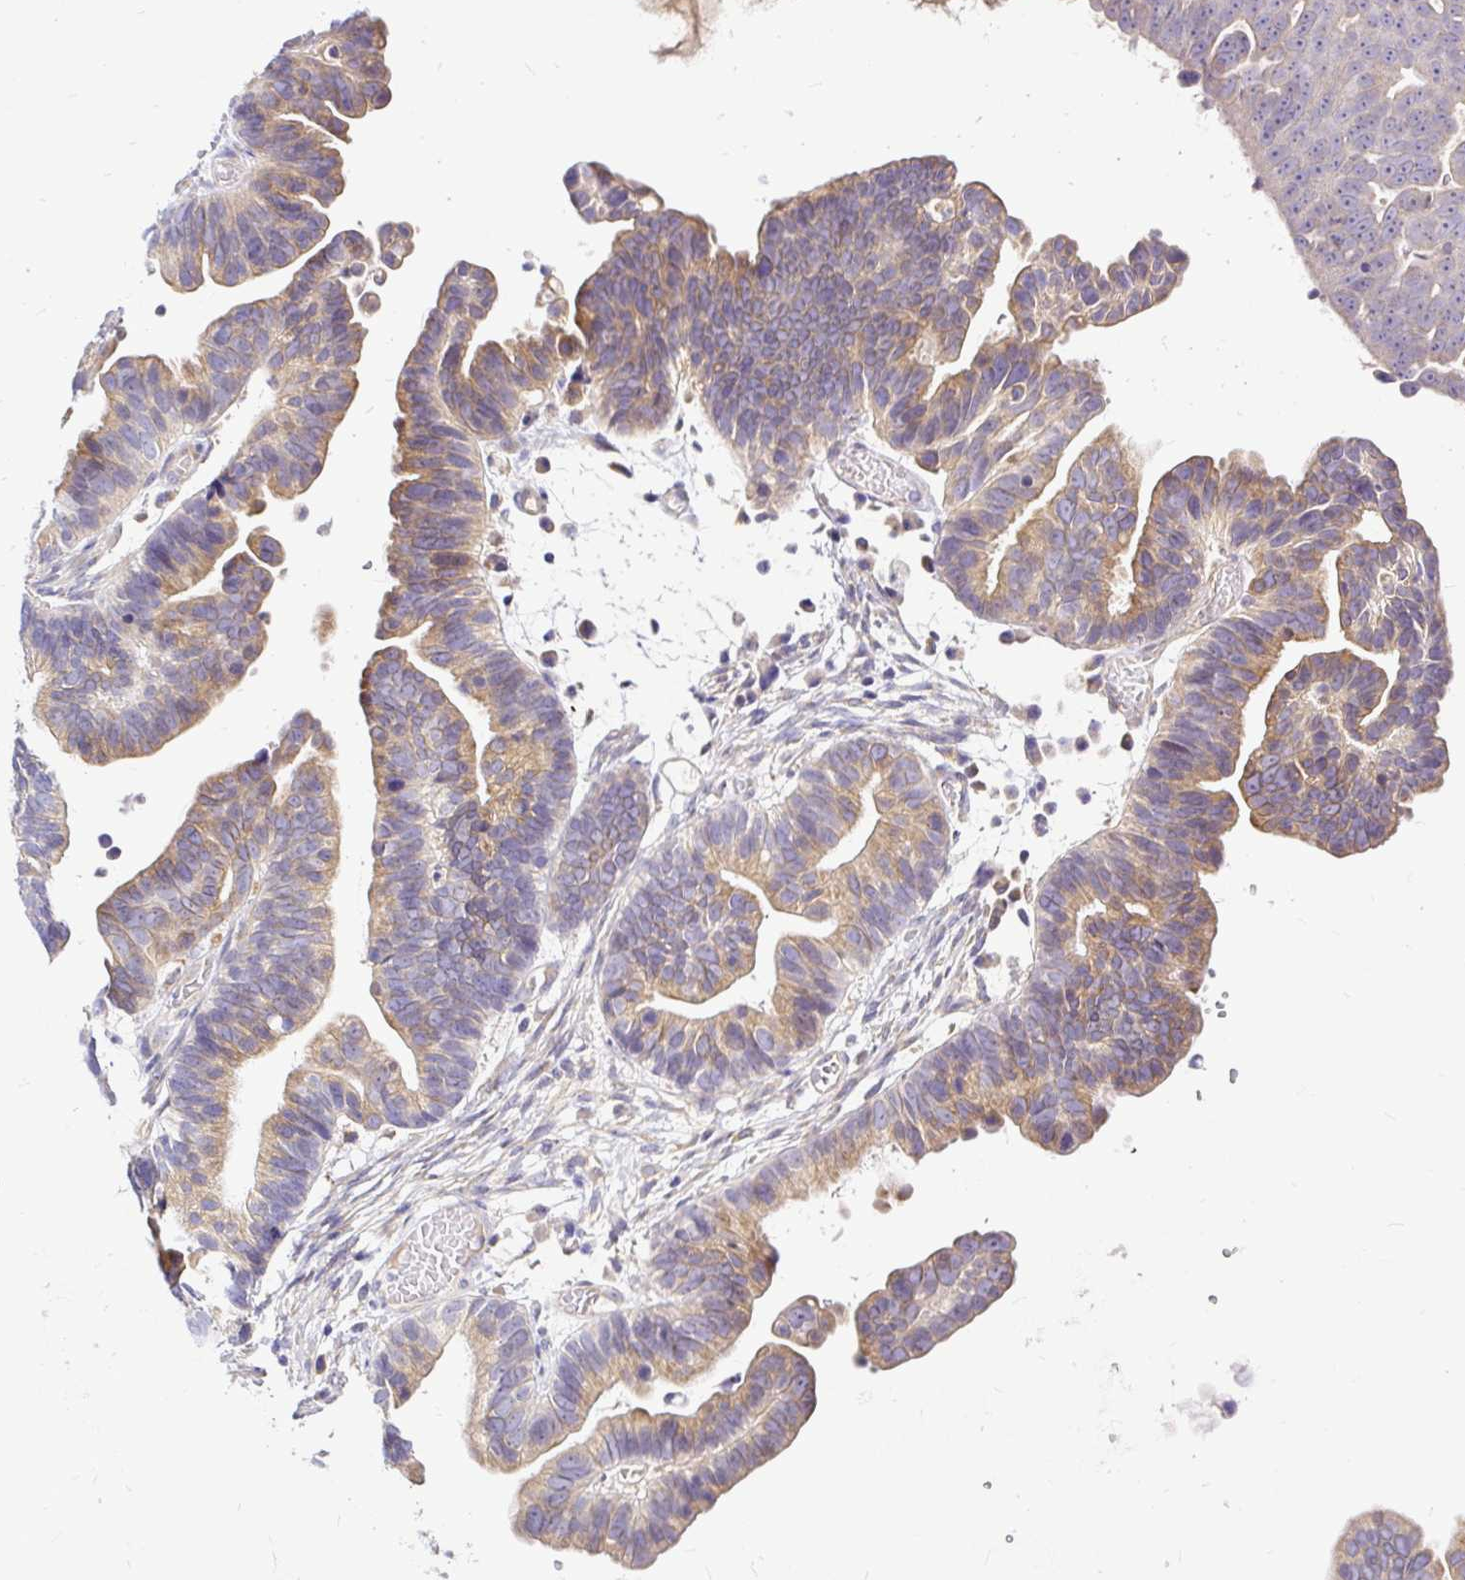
{"staining": {"intensity": "moderate", "quantity": "25%-75%", "location": "cytoplasmic/membranous"}, "tissue": "ovarian cancer", "cell_type": "Tumor cells", "image_type": "cancer", "snomed": [{"axis": "morphology", "description": "Cystadenocarcinoma, serous, NOS"}, {"axis": "topography", "description": "Ovary"}], "caption": "Ovarian cancer (serous cystadenocarcinoma) stained with IHC shows moderate cytoplasmic/membranous positivity in approximately 25%-75% of tumor cells. The staining was performed using DAB, with brown indicating positive protein expression. Nuclei are stained blue with hematoxylin.", "gene": "AMFR", "patient": {"sex": "female", "age": 56}}